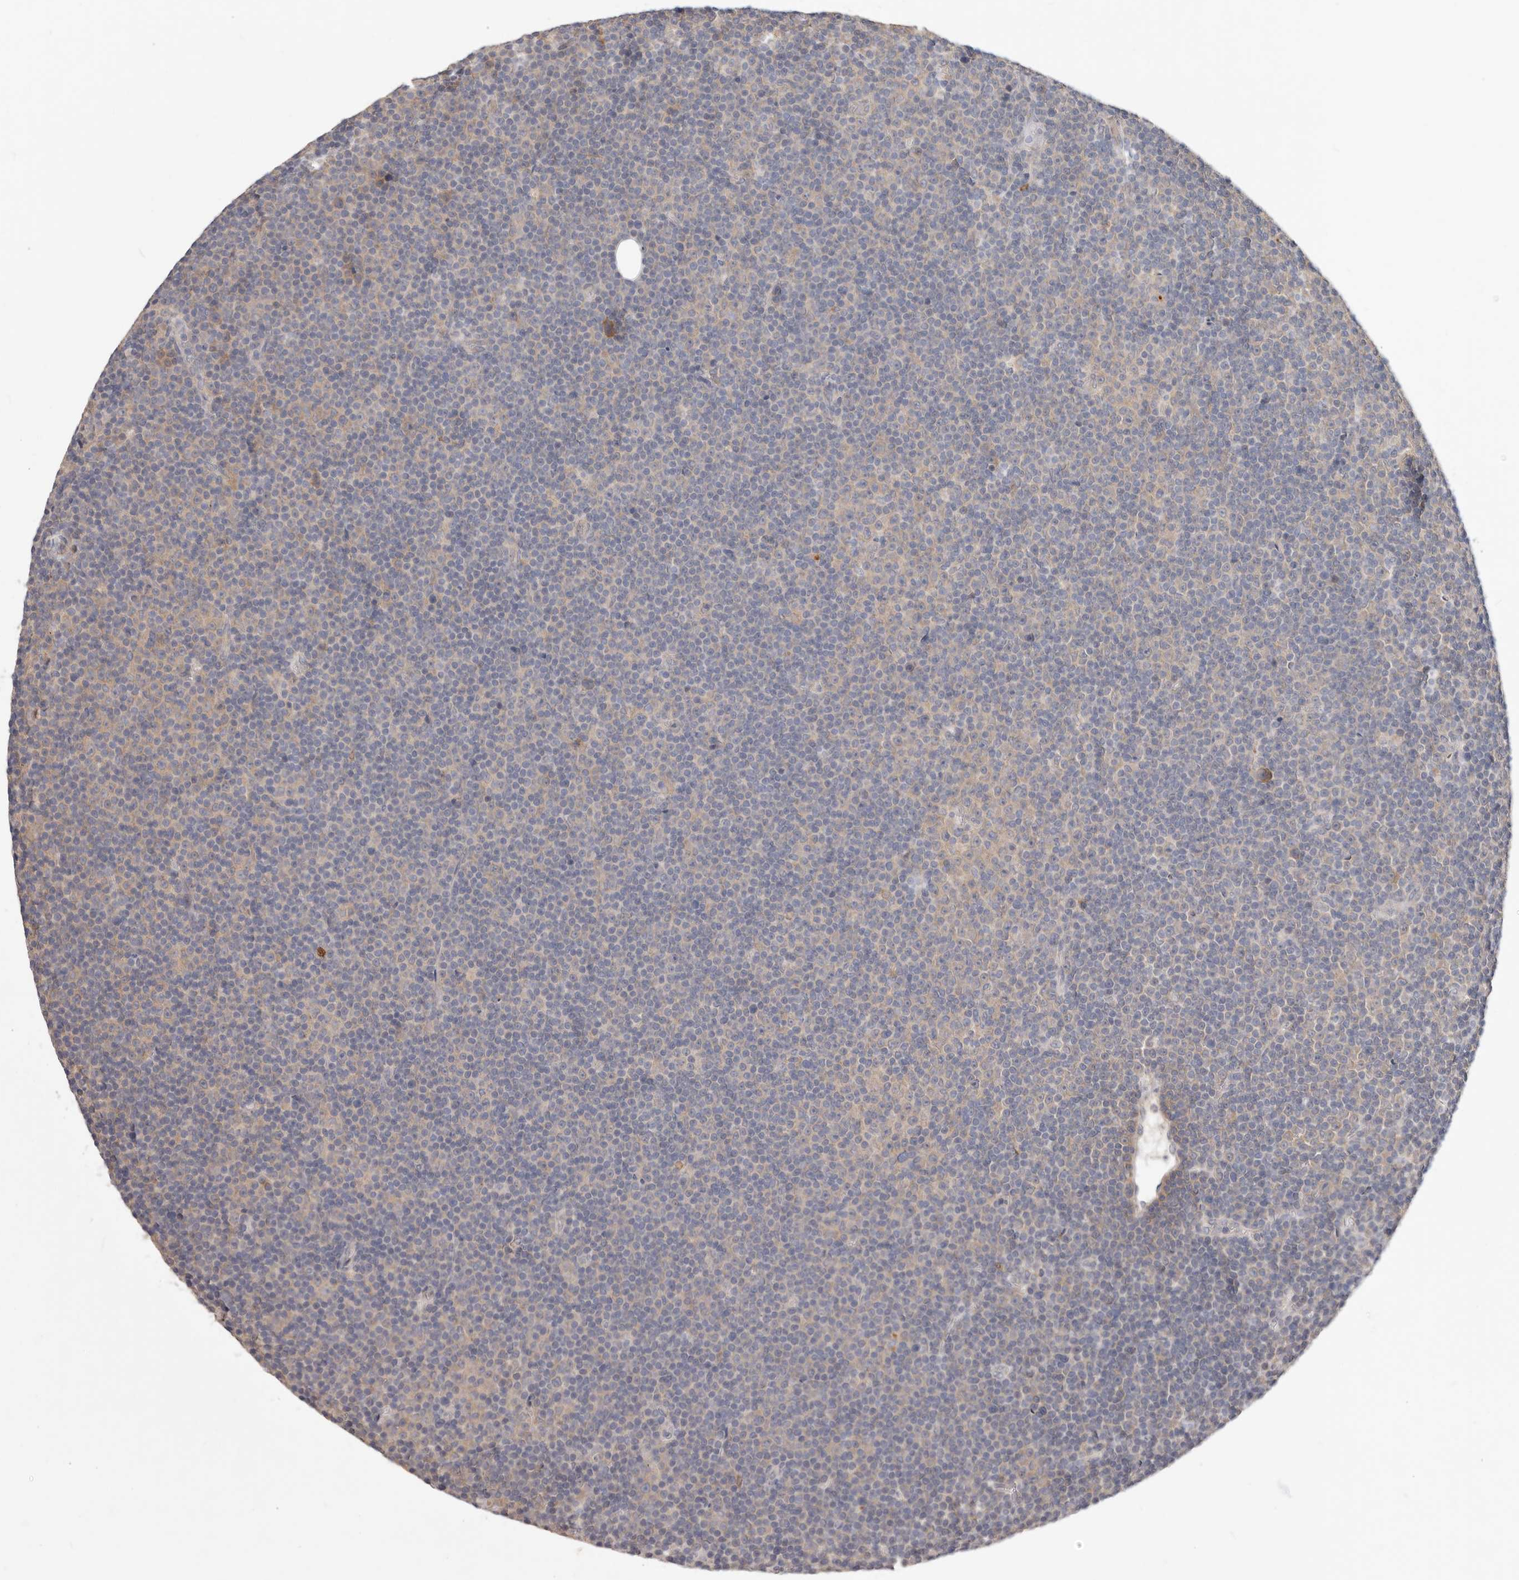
{"staining": {"intensity": "negative", "quantity": "none", "location": "none"}, "tissue": "lymphoma", "cell_type": "Tumor cells", "image_type": "cancer", "snomed": [{"axis": "morphology", "description": "Malignant lymphoma, non-Hodgkin's type, Low grade"}, {"axis": "topography", "description": "Lymph node"}], "caption": "This is an immunohistochemistry histopathology image of lymphoma. There is no expression in tumor cells.", "gene": "WDR77", "patient": {"sex": "female", "age": 67}}